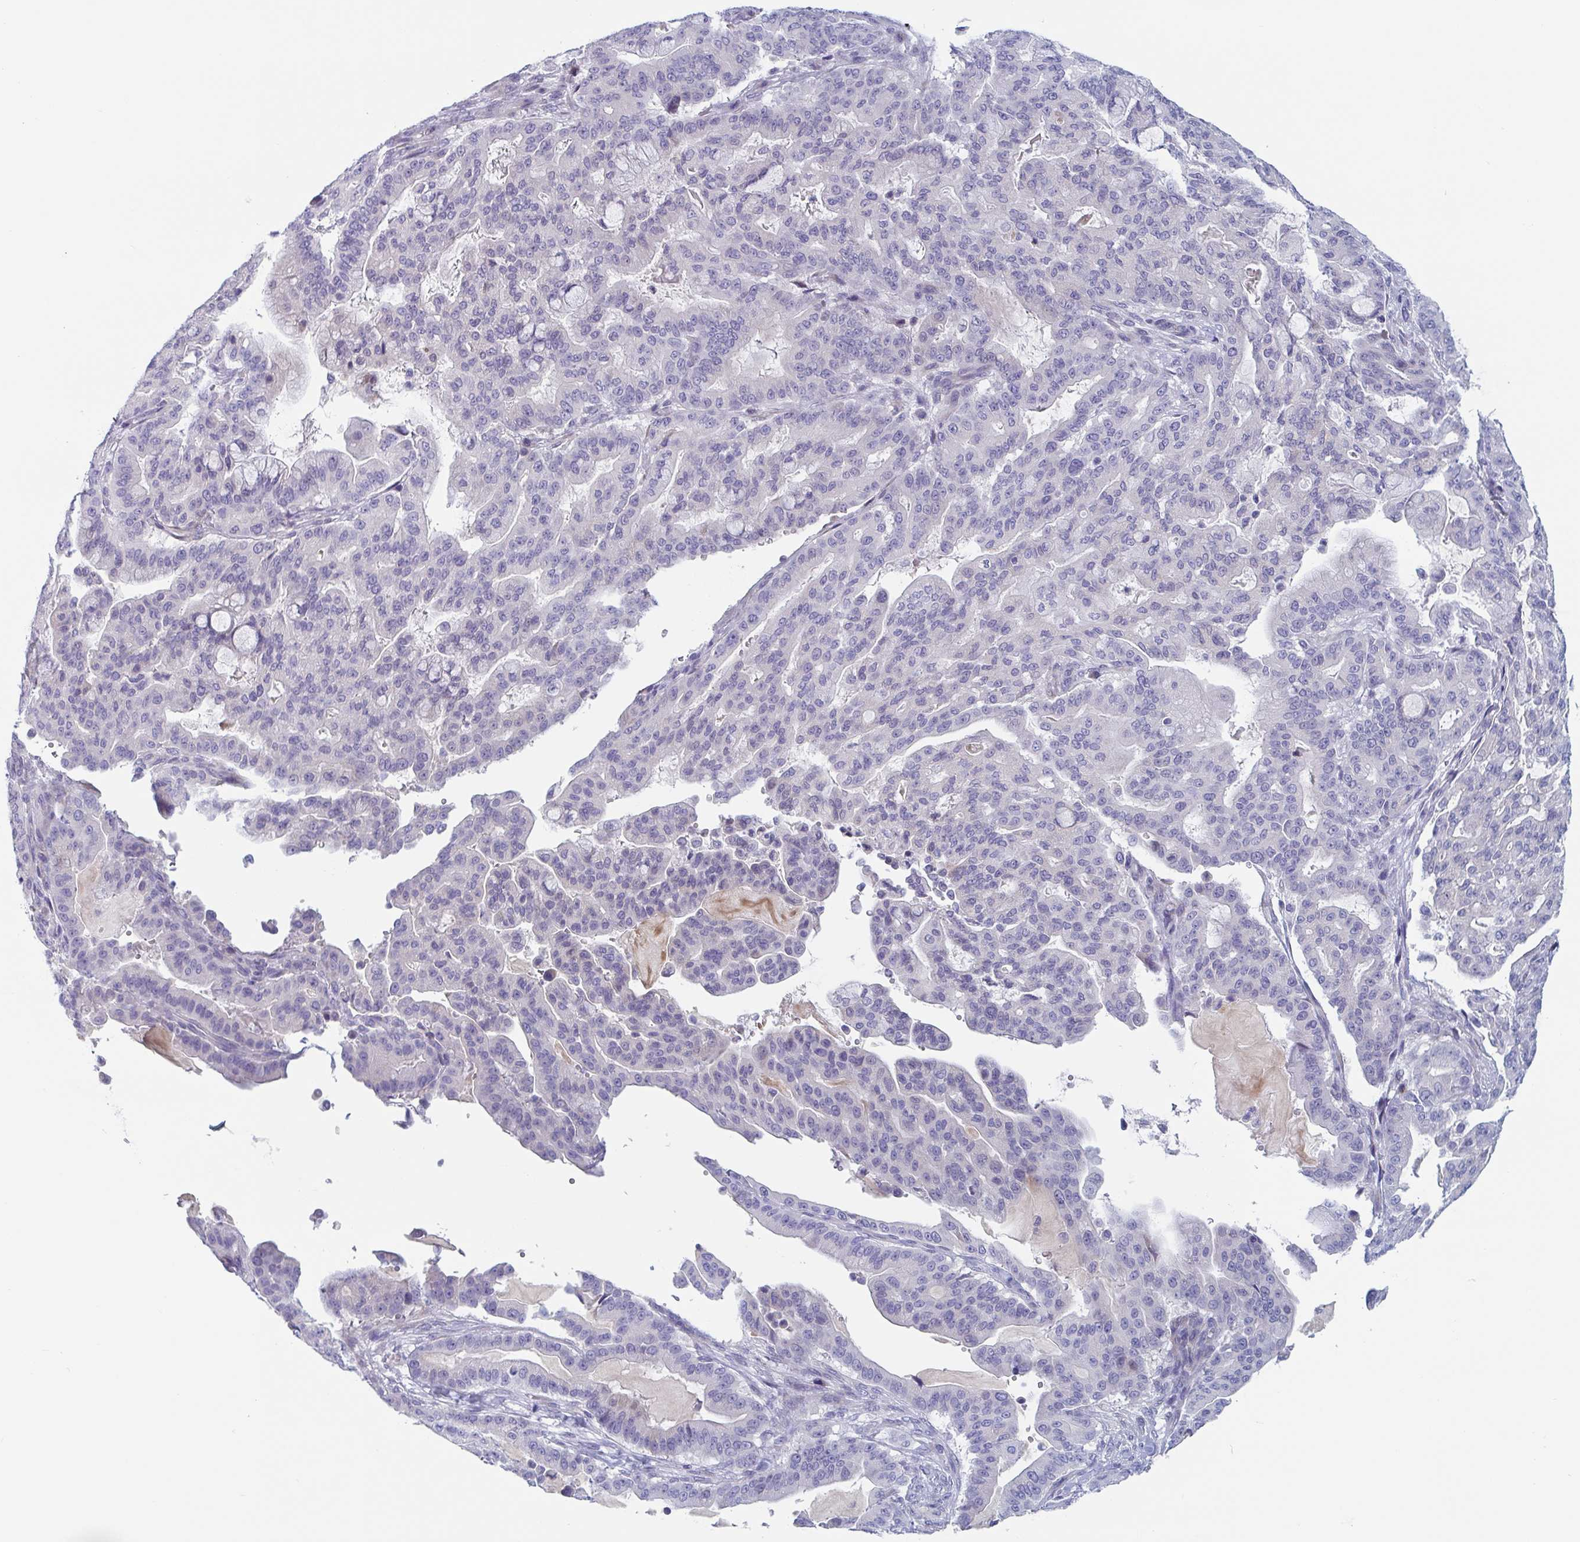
{"staining": {"intensity": "negative", "quantity": "none", "location": "none"}, "tissue": "pancreatic cancer", "cell_type": "Tumor cells", "image_type": "cancer", "snomed": [{"axis": "morphology", "description": "Adenocarcinoma, NOS"}, {"axis": "topography", "description": "Pancreas"}], "caption": "Tumor cells show no significant expression in pancreatic cancer (adenocarcinoma). Nuclei are stained in blue.", "gene": "NT5C3B", "patient": {"sex": "male", "age": 63}}